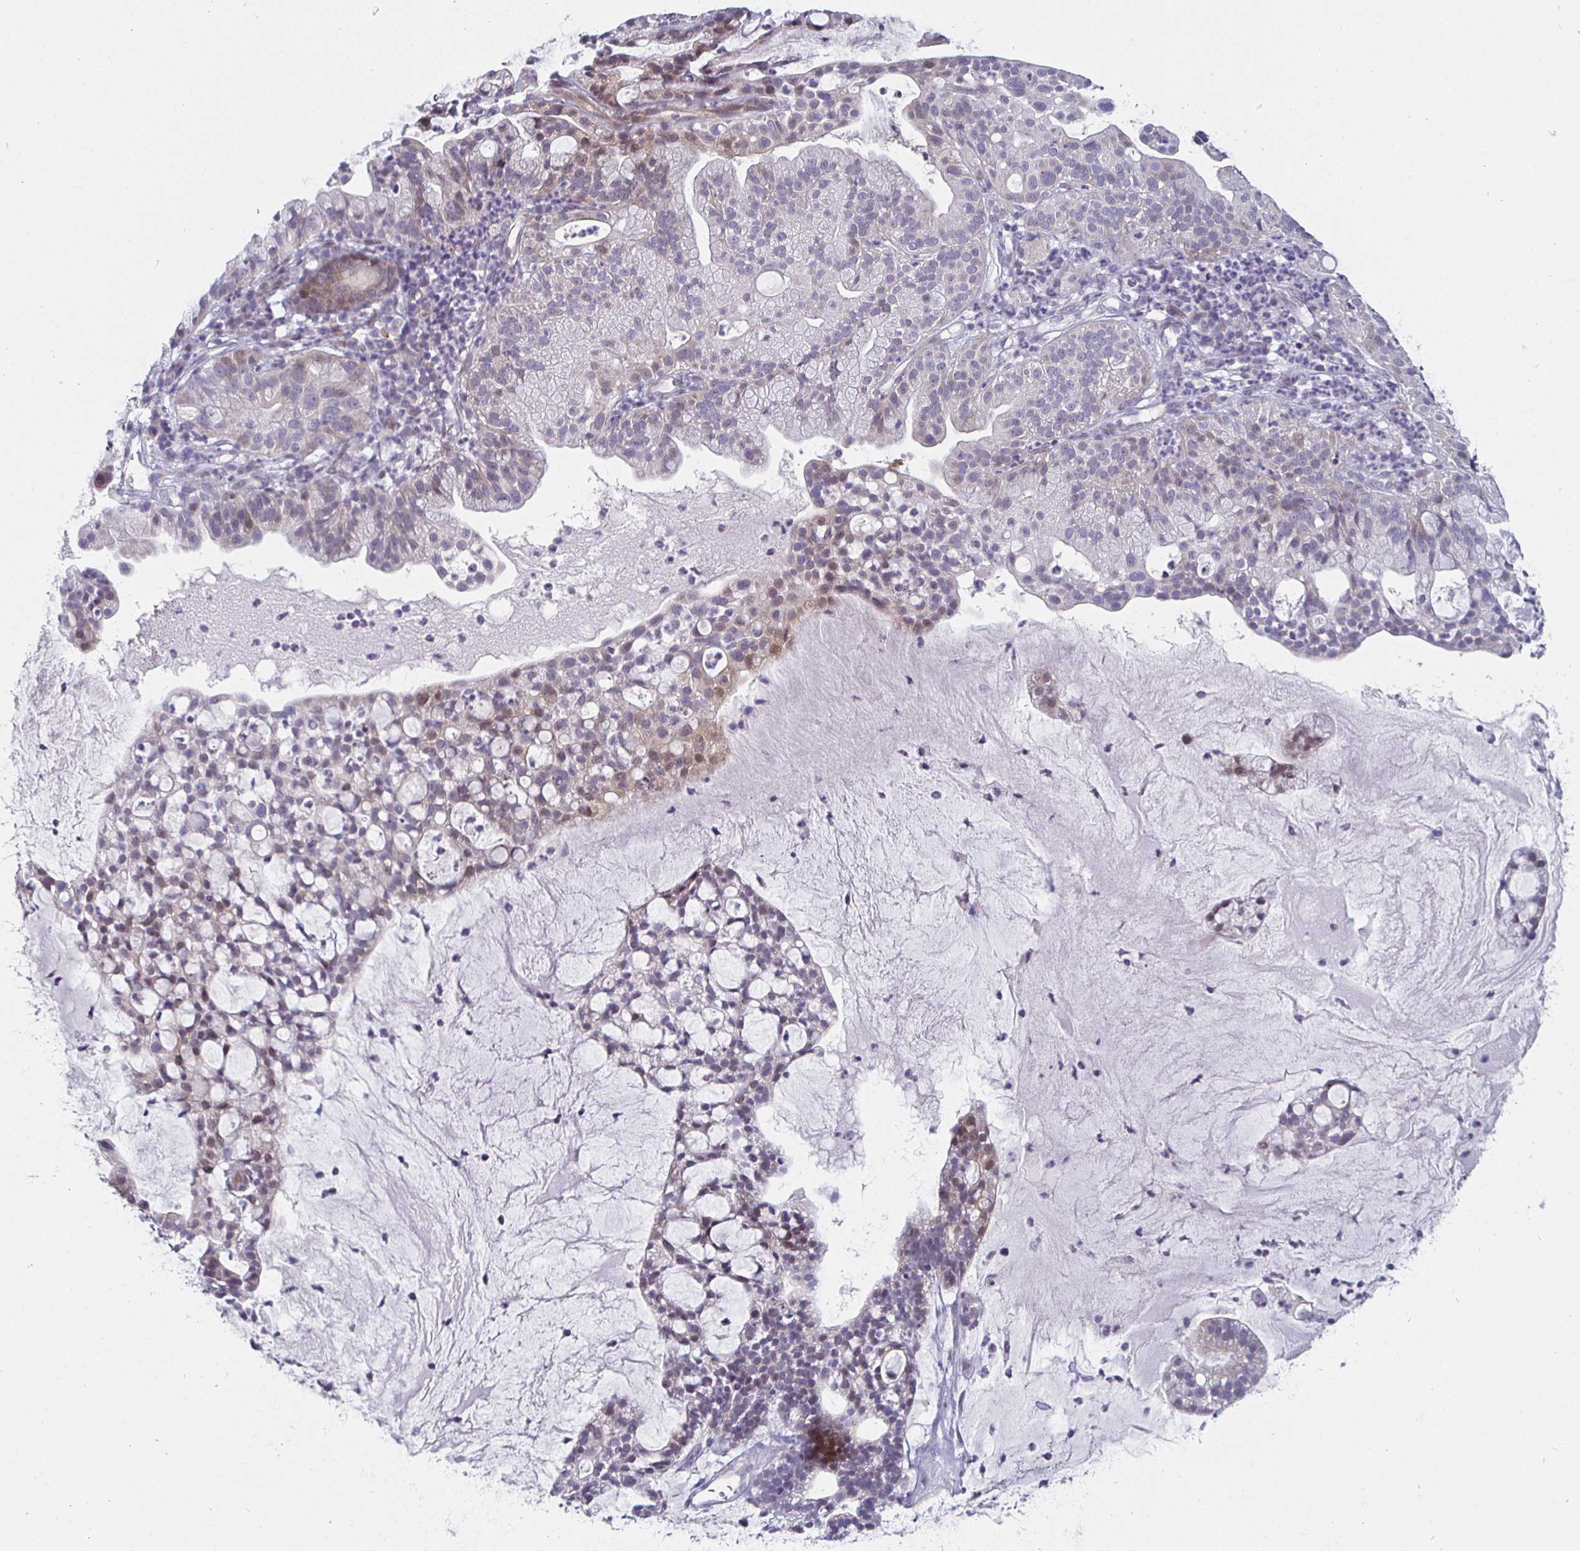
{"staining": {"intensity": "weak", "quantity": "<25%", "location": "cytoplasmic/membranous,nuclear"}, "tissue": "cervical cancer", "cell_type": "Tumor cells", "image_type": "cancer", "snomed": [{"axis": "morphology", "description": "Adenocarcinoma, NOS"}, {"axis": "topography", "description": "Cervix"}], "caption": "IHC micrograph of neoplastic tissue: human cervical adenocarcinoma stained with DAB (3,3'-diaminobenzidine) displays no significant protein positivity in tumor cells.", "gene": "DMRTB1", "patient": {"sex": "female", "age": 41}}